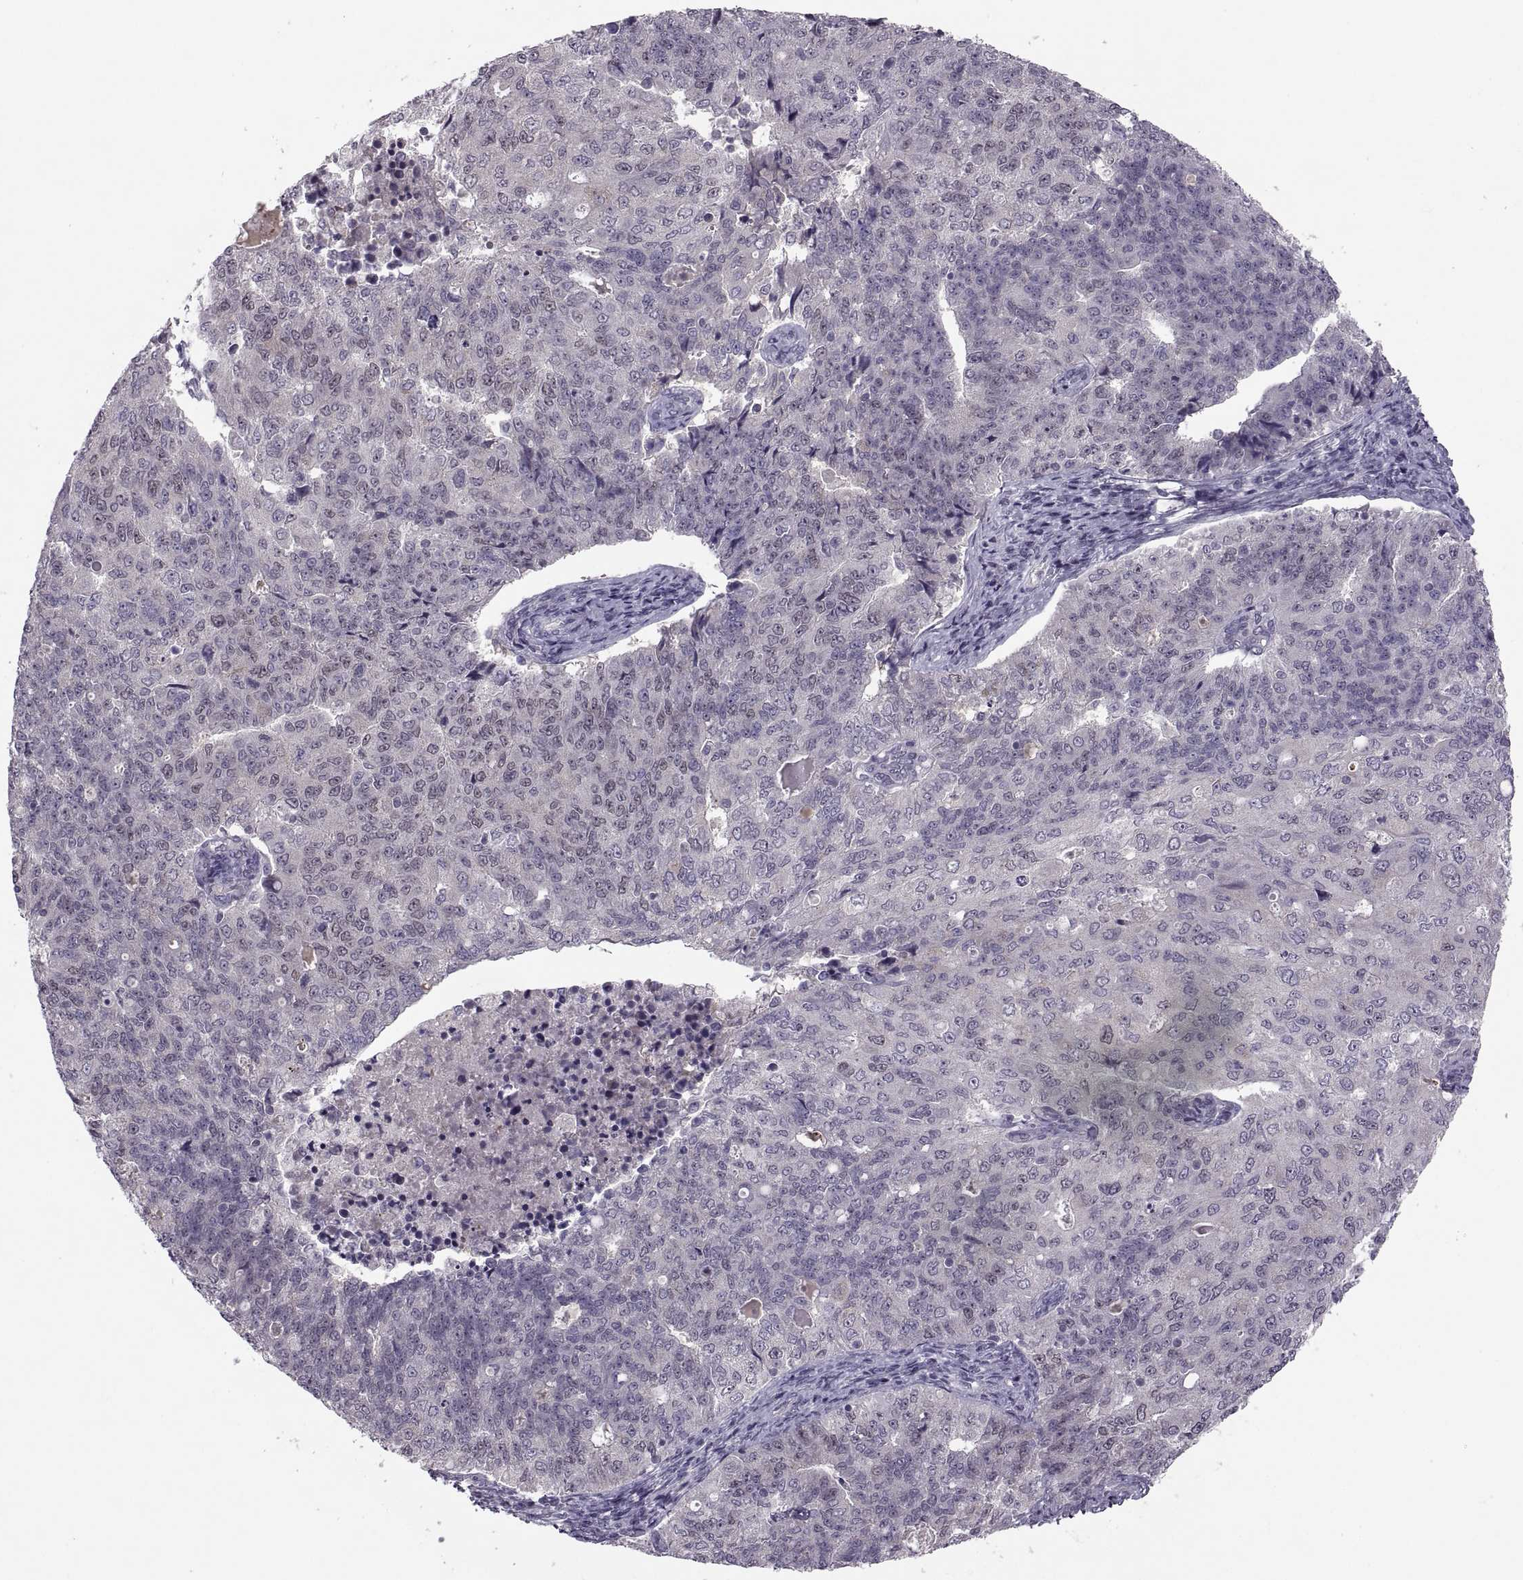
{"staining": {"intensity": "negative", "quantity": "none", "location": "none"}, "tissue": "endometrial cancer", "cell_type": "Tumor cells", "image_type": "cancer", "snomed": [{"axis": "morphology", "description": "Adenocarcinoma, NOS"}, {"axis": "topography", "description": "Endometrium"}], "caption": "High power microscopy image of an immunohistochemistry histopathology image of endometrial cancer (adenocarcinoma), revealing no significant positivity in tumor cells. The staining was performed using DAB to visualize the protein expression in brown, while the nuclei were stained in blue with hematoxylin (Magnification: 20x).", "gene": "CACNA1F", "patient": {"sex": "female", "age": 43}}